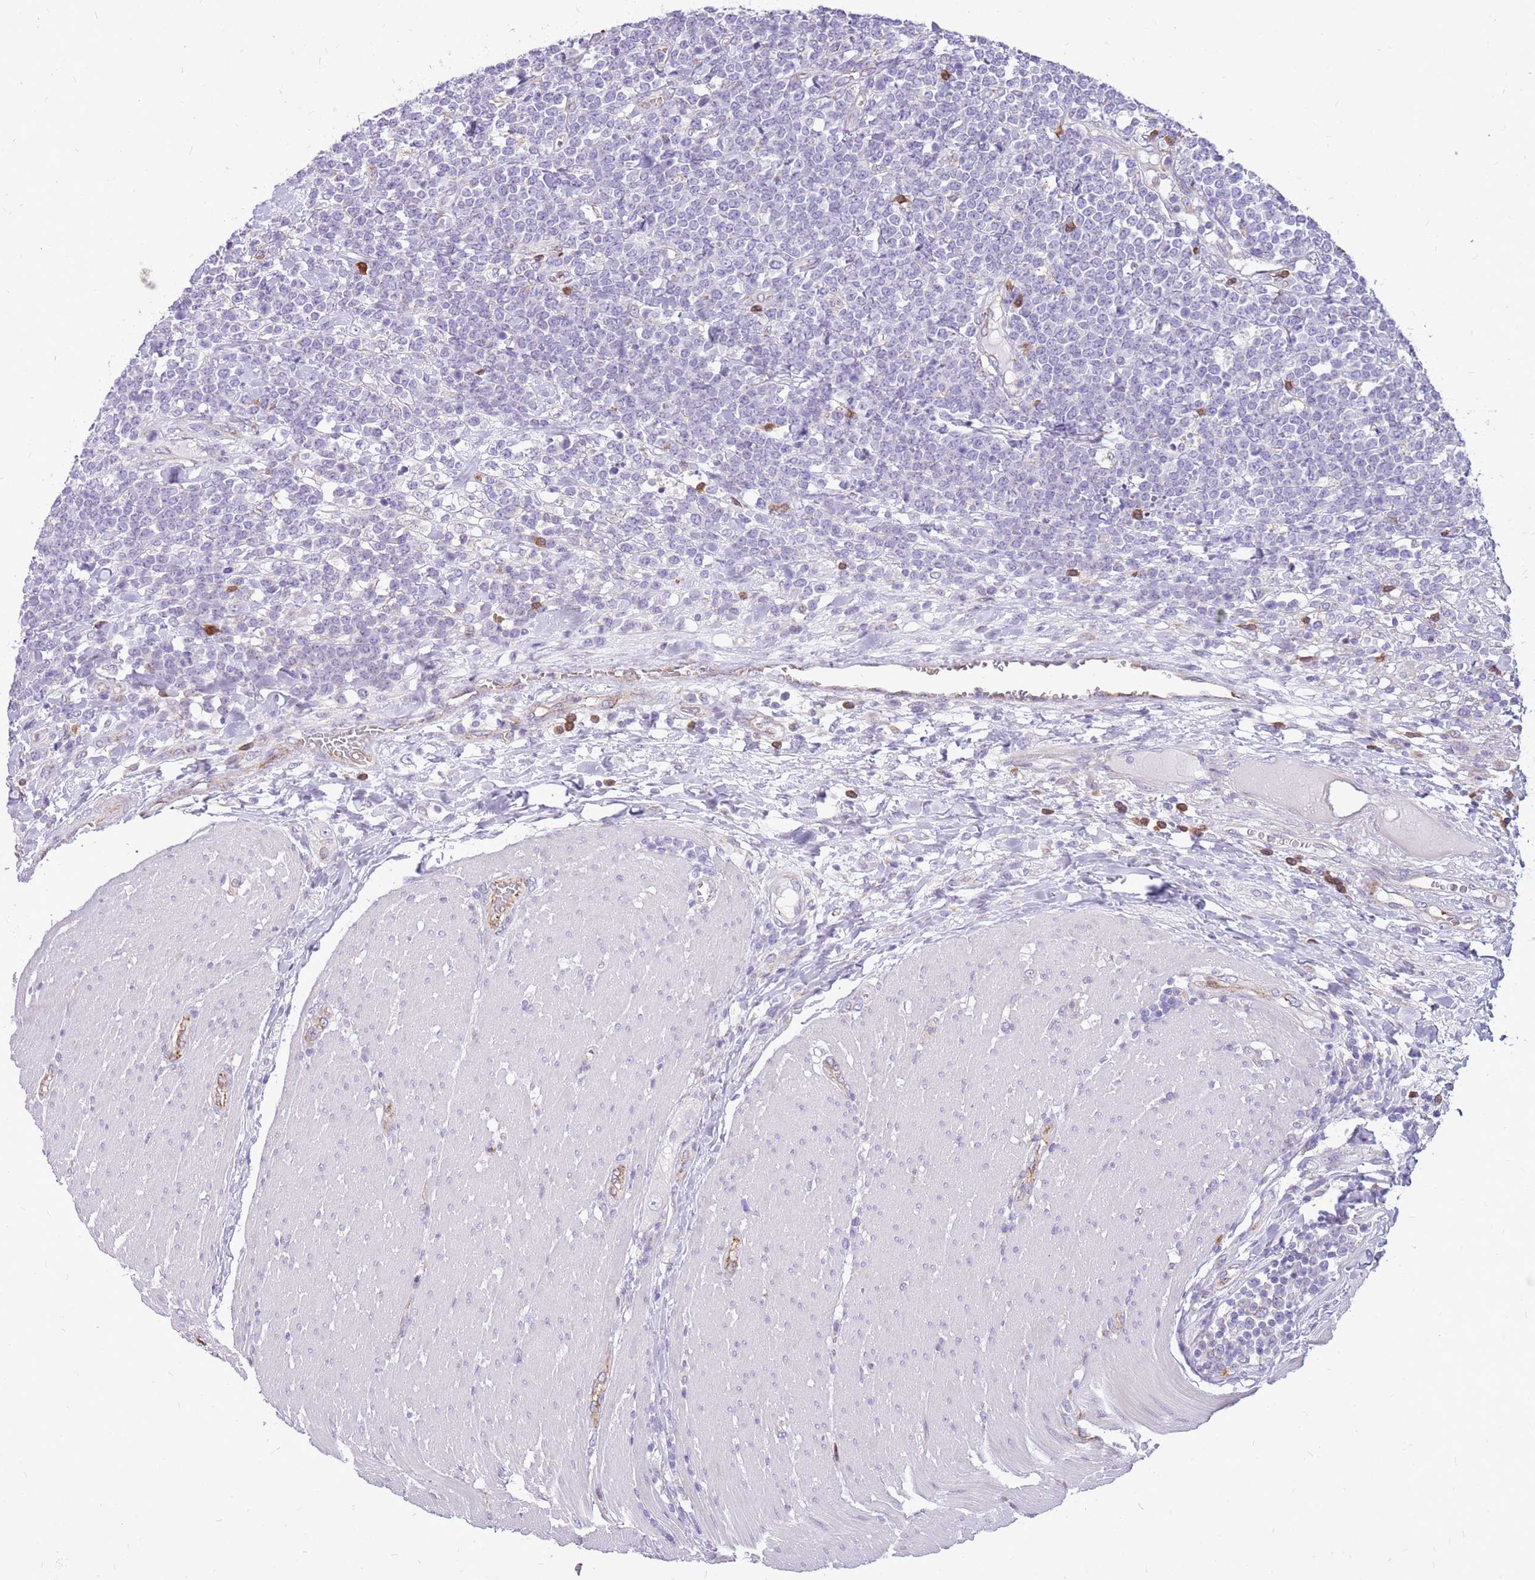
{"staining": {"intensity": "negative", "quantity": "none", "location": "none"}, "tissue": "lymphoma", "cell_type": "Tumor cells", "image_type": "cancer", "snomed": [{"axis": "morphology", "description": "Malignant lymphoma, non-Hodgkin's type, High grade"}, {"axis": "topography", "description": "Small intestine"}], "caption": "Tumor cells show no significant protein staining in lymphoma.", "gene": "PCNX1", "patient": {"sex": "male", "age": 8}}